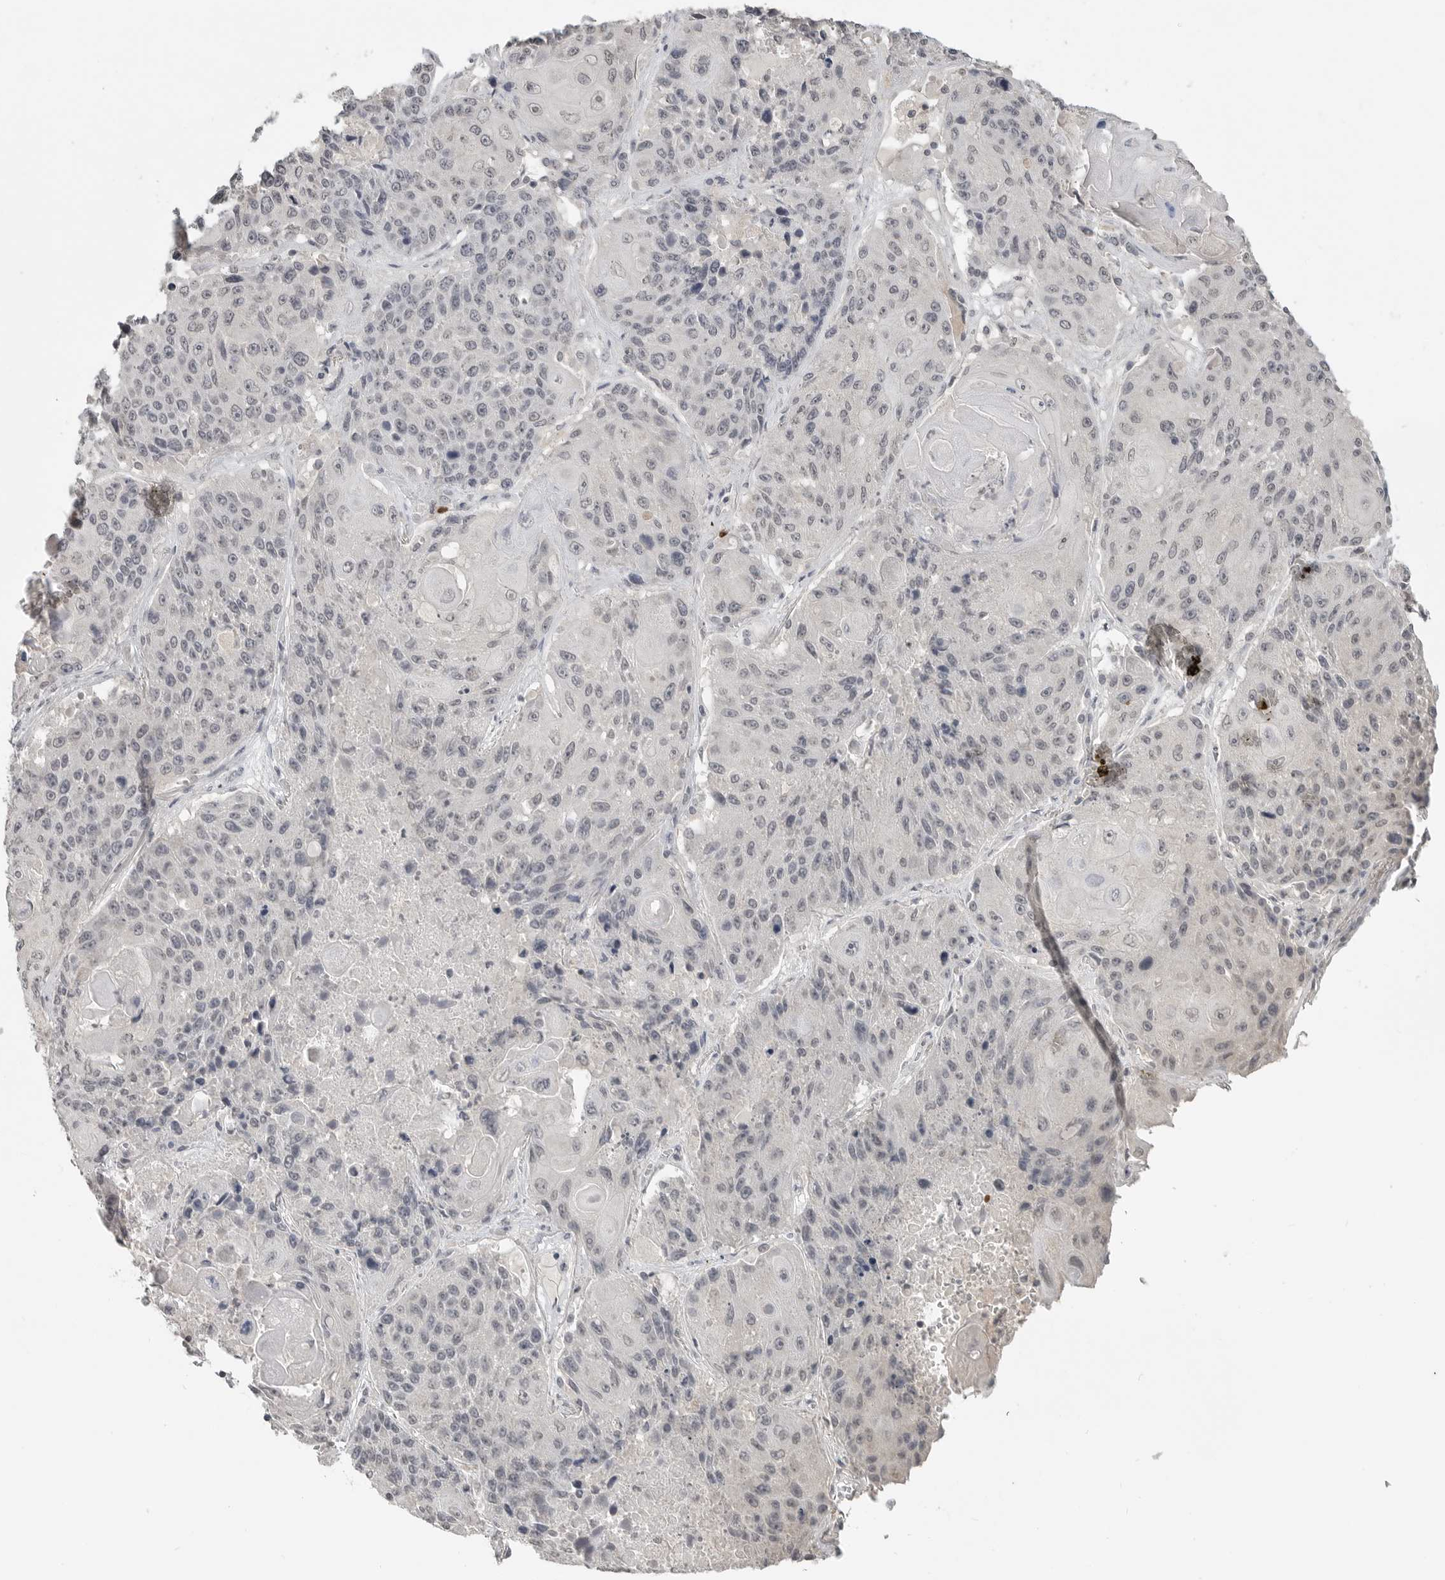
{"staining": {"intensity": "negative", "quantity": "none", "location": "none"}, "tissue": "lung cancer", "cell_type": "Tumor cells", "image_type": "cancer", "snomed": [{"axis": "morphology", "description": "Squamous cell carcinoma, NOS"}, {"axis": "topography", "description": "Lung"}], "caption": "This is an IHC photomicrograph of lung cancer. There is no expression in tumor cells.", "gene": "FOXP3", "patient": {"sex": "male", "age": 61}}